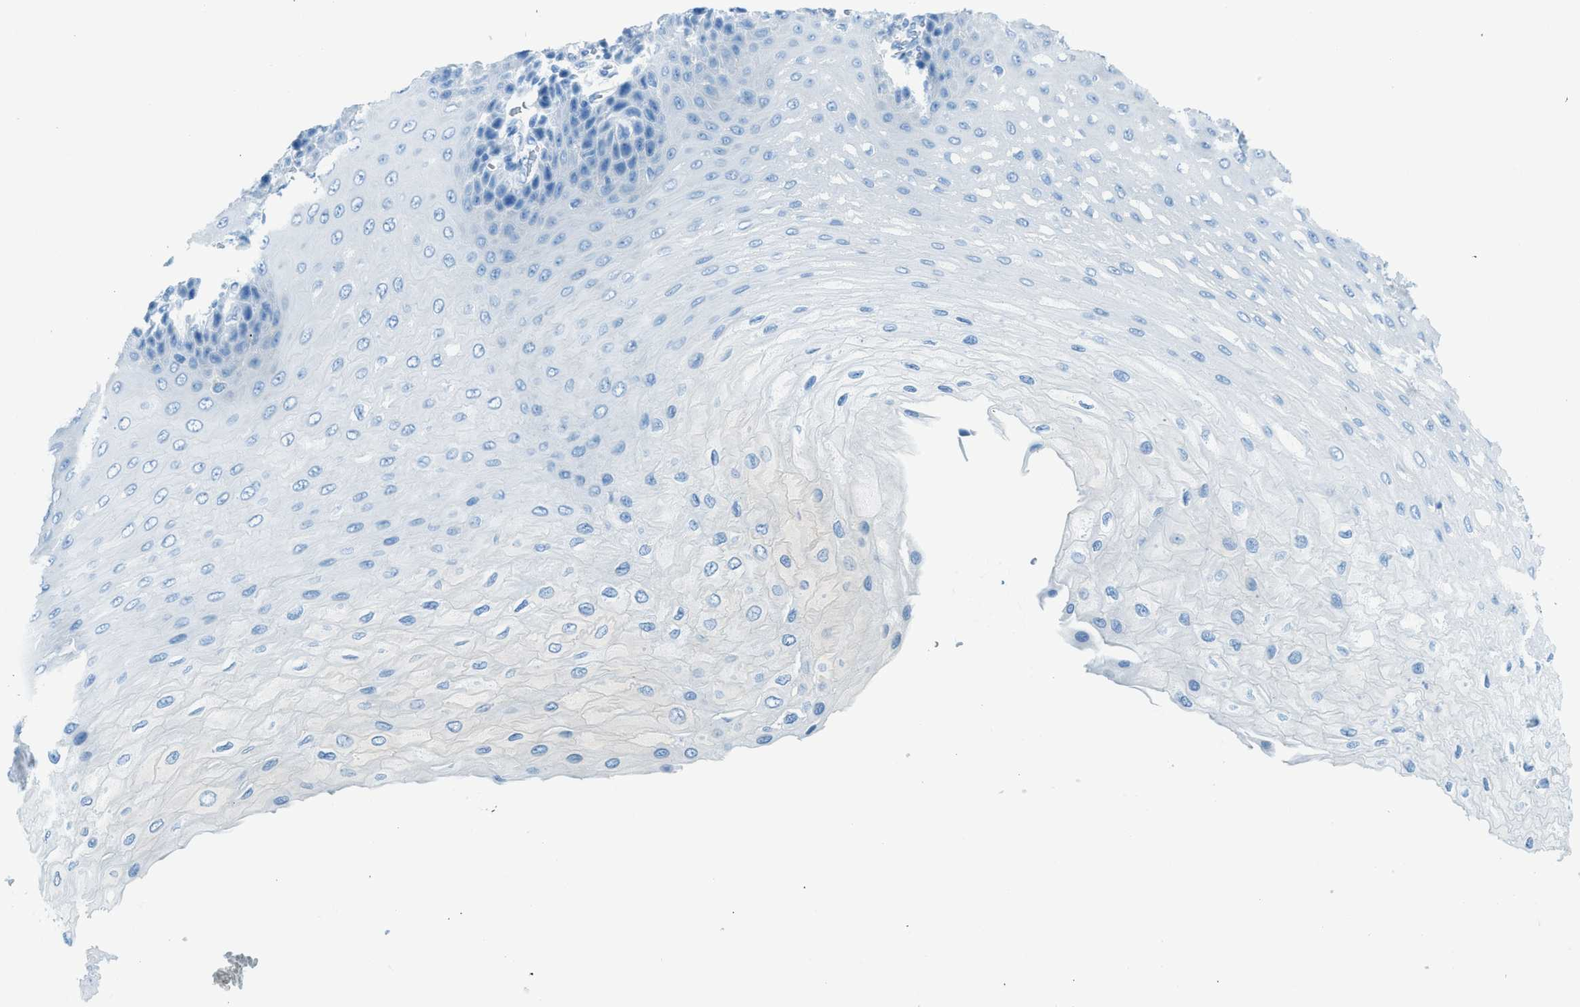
{"staining": {"intensity": "negative", "quantity": "none", "location": "none"}, "tissue": "esophagus", "cell_type": "Squamous epithelial cells", "image_type": "normal", "snomed": [{"axis": "morphology", "description": "Normal tissue, NOS"}, {"axis": "topography", "description": "Esophagus"}], "caption": "DAB immunohistochemical staining of benign esophagus demonstrates no significant staining in squamous epithelial cells.", "gene": "C21orf62", "patient": {"sex": "female", "age": 72}}